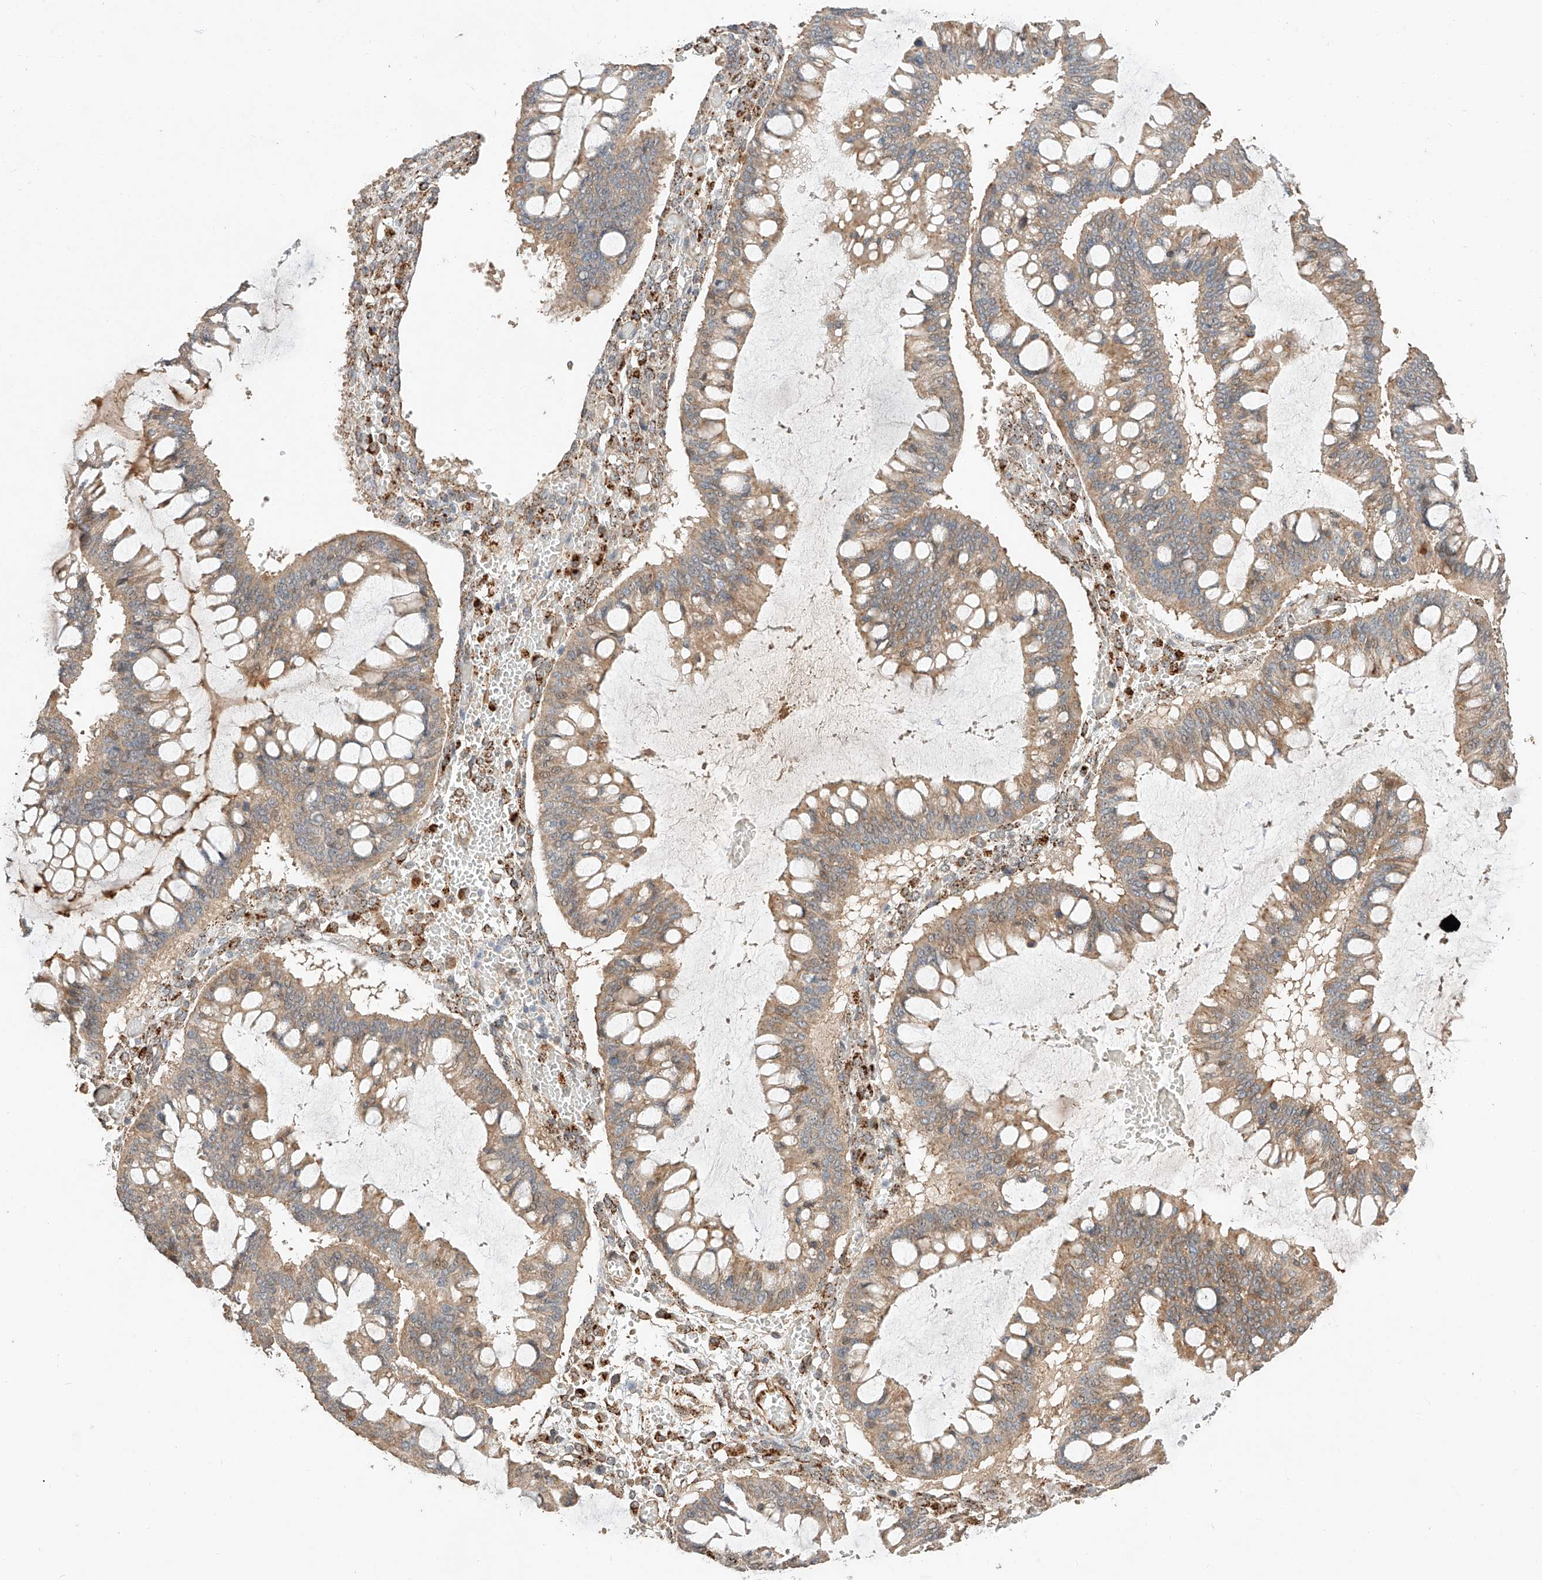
{"staining": {"intensity": "weak", "quantity": ">75%", "location": "cytoplasmic/membranous"}, "tissue": "ovarian cancer", "cell_type": "Tumor cells", "image_type": "cancer", "snomed": [{"axis": "morphology", "description": "Cystadenocarcinoma, mucinous, NOS"}, {"axis": "topography", "description": "Ovary"}], "caption": "Human mucinous cystadenocarcinoma (ovarian) stained with a brown dye shows weak cytoplasmic/membranous positive positivity in about >75% of tumor cells.", "gene": "SUSD6", "patient": {"sex": "female", "age": 73}}